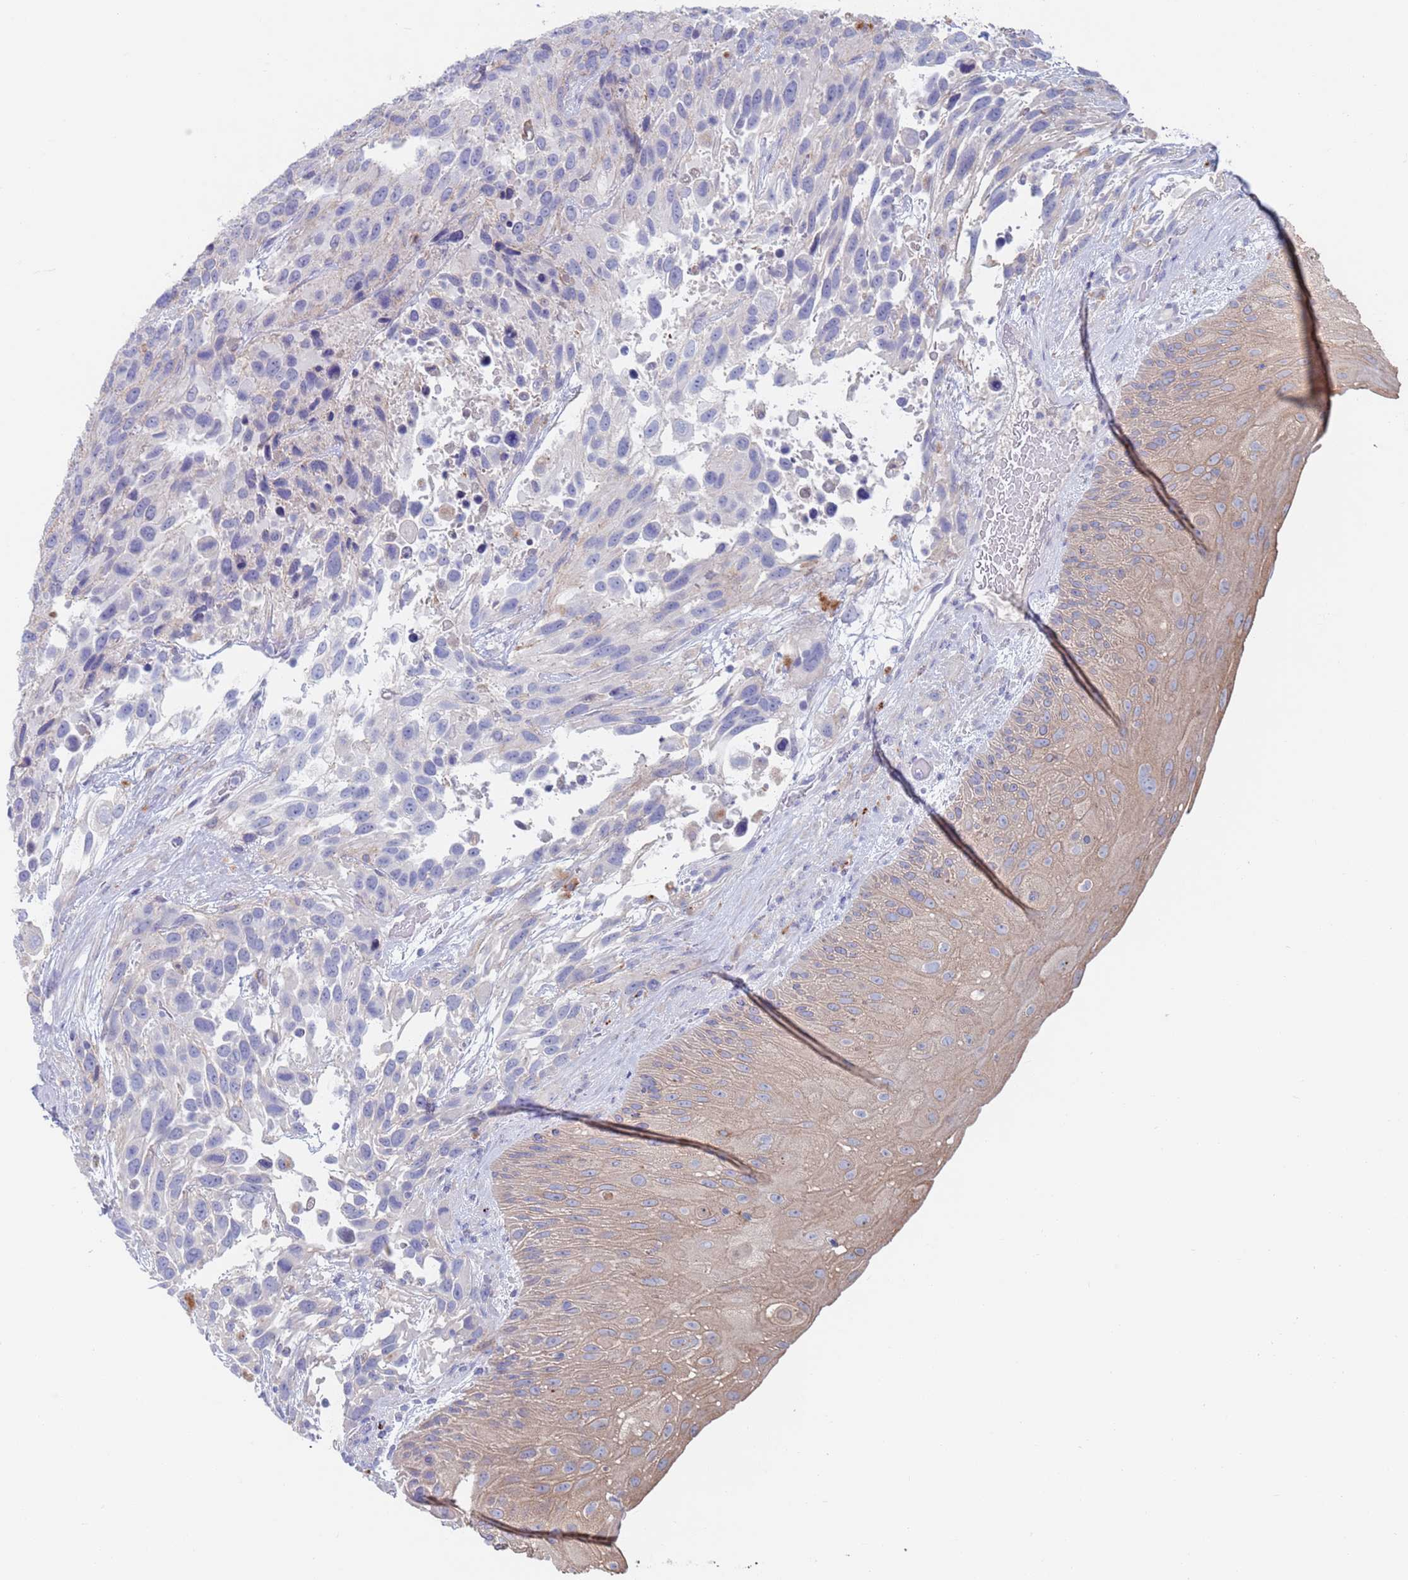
{"staining": {"intensity": "negative", "quantity": "none", "location": "none"}, "tissue": "urothelial cancer", "cell_type": "Tumor cells", "image_type": "cancer", "snomed": [{"axis": "morphology", "description": "Urothelial carcinoma, High grade"}, {"axis": "topography", "description": "Urinary bladder"}], "caption": "Urothelial cancer stained for a protein using immunohistochemistry (IHC) displays no staining tumor cells.", "gene": "FUCA1", "patient": {"sex": "female", "age": 70}}